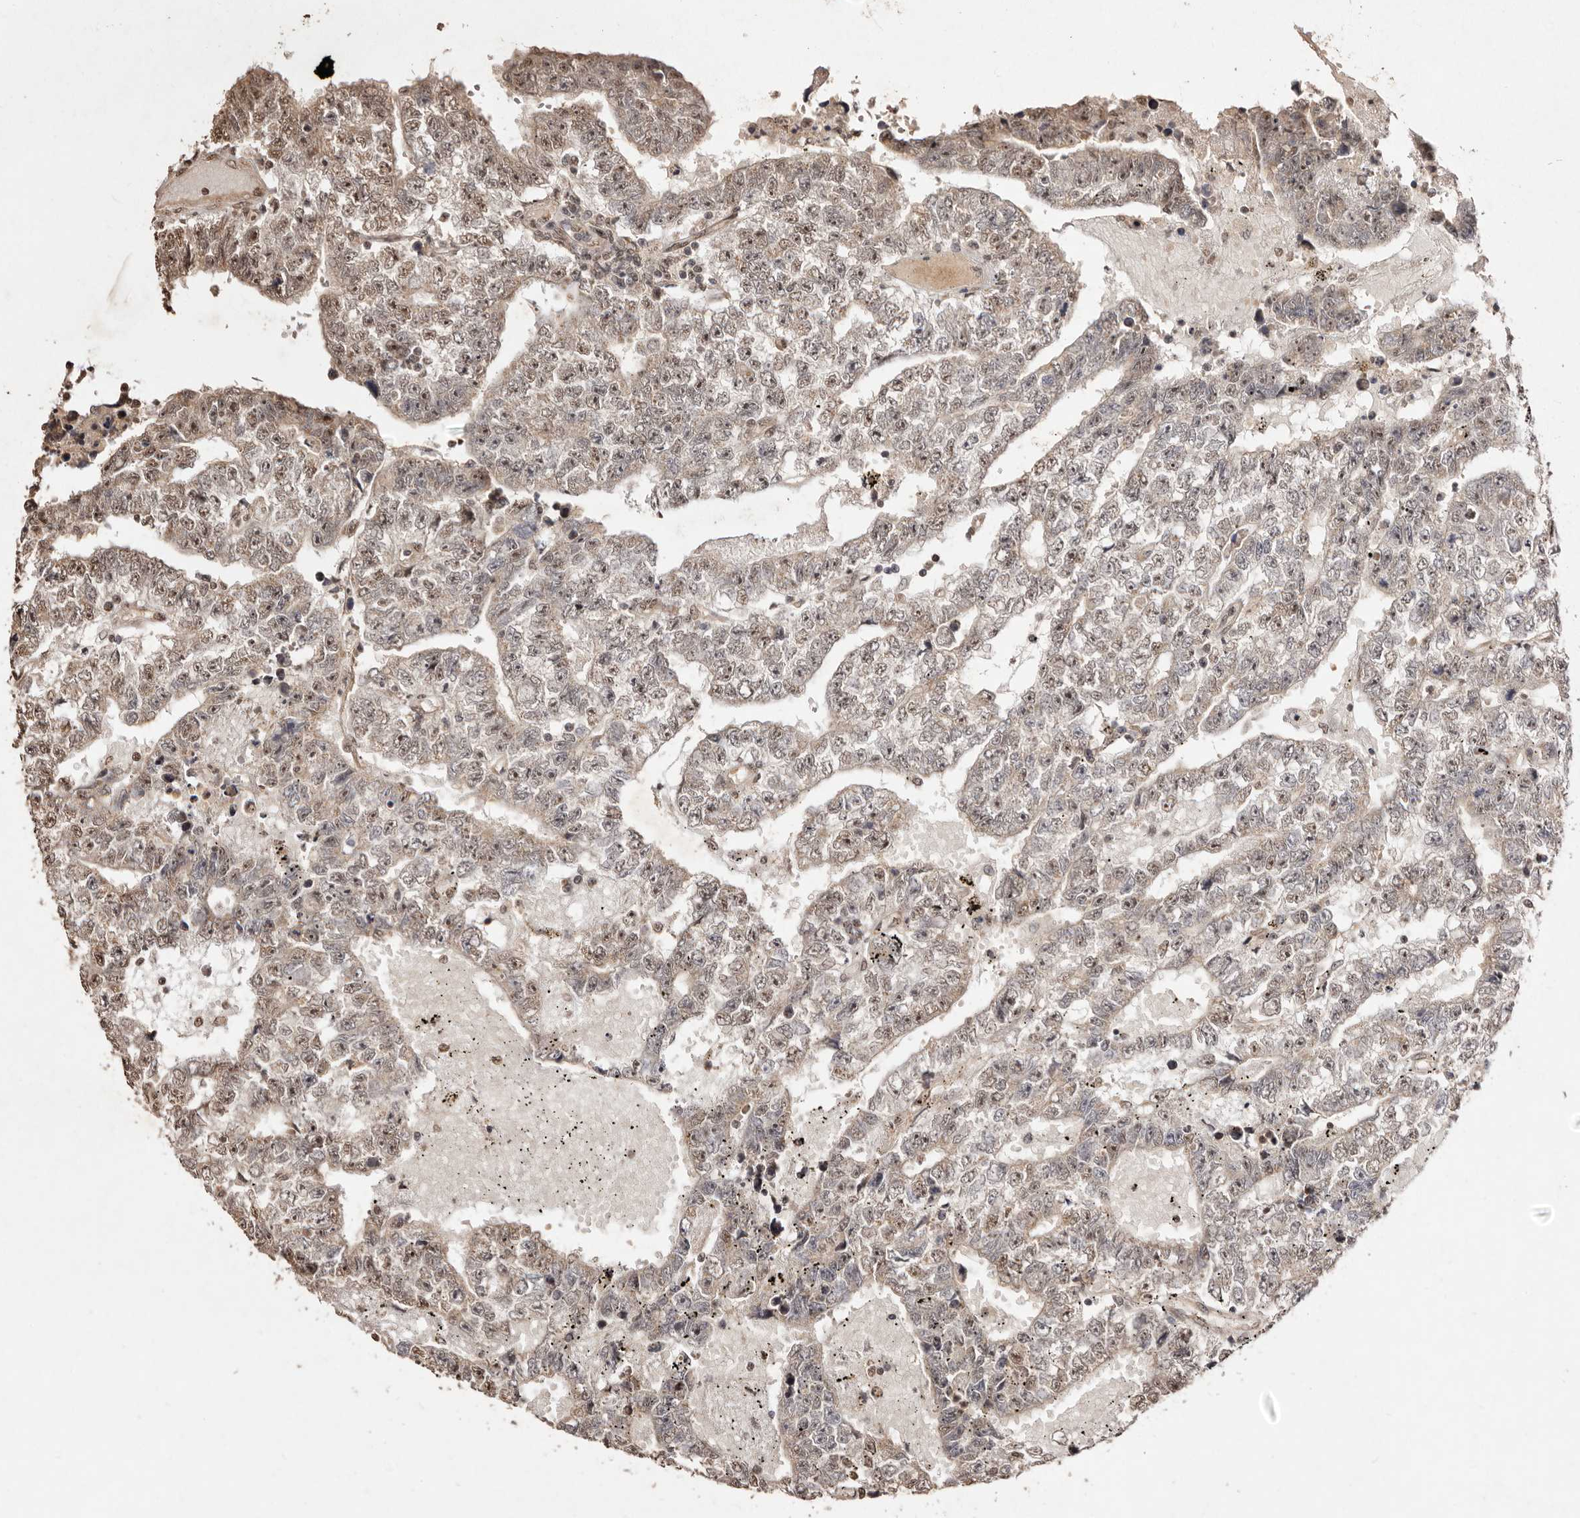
{"staining": {"intensity": "moderate", "quantity": ">75%", "location": "cytoplasmic/membranous,nuclear"}, "tissue": "testis cancer", "cell_type": "Tumor cells", "image_type": "cancer", "snomed": [{"axis": "morphology", "description": "Carcinoma, Embryonal, NOS"}, {"axis": "topography", "description": "Testis"}], "caption": "Immunohistochemistry micrograph of human testis cancer stained for a protein (brown), which demonstrates medium levels of moderate cytoplasmic/membranous and nuclear positivity in about >75% of tumor cells.", "gene": "NOTCH1", "patient": {"sex": "male", "age": 25}}